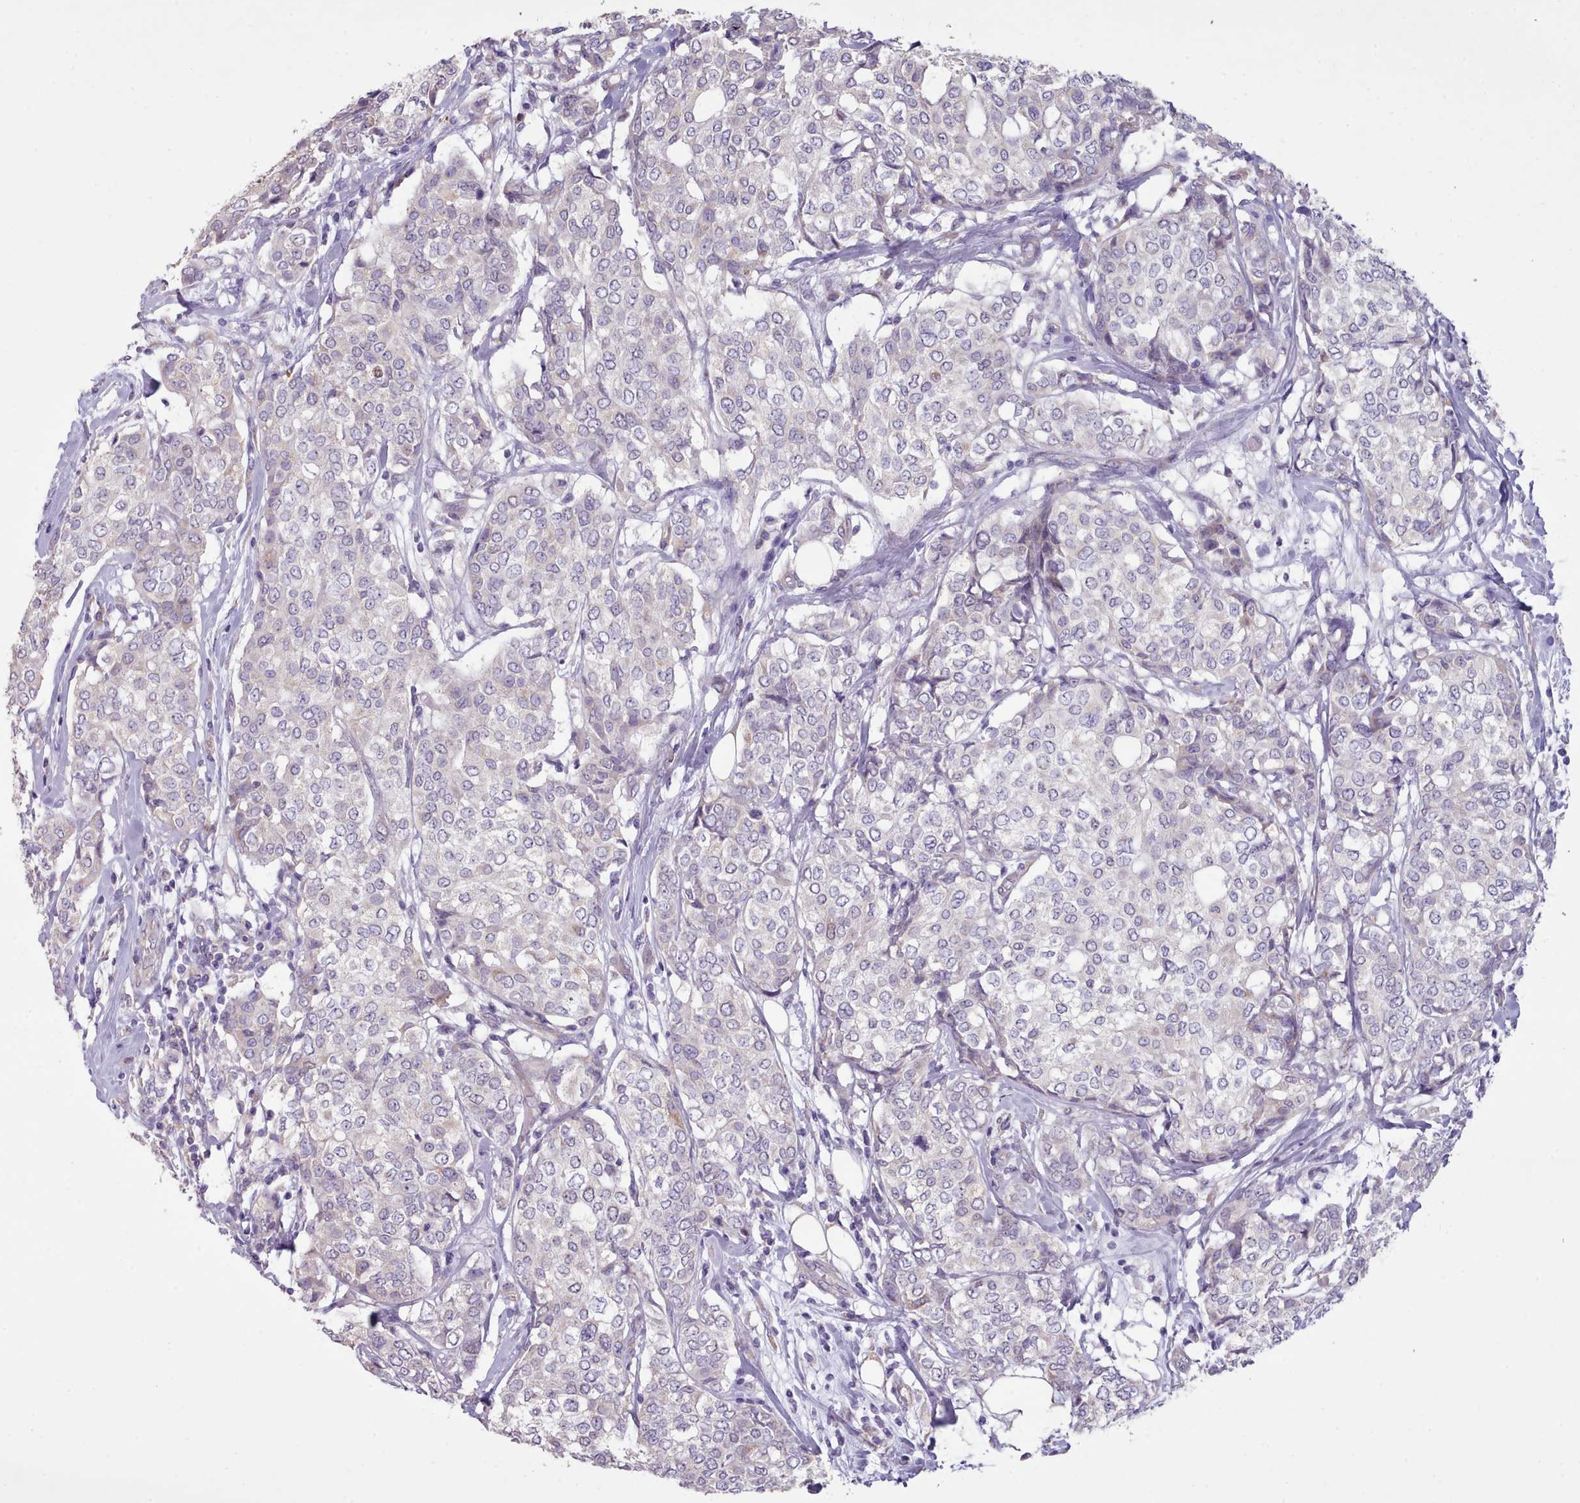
{"staining": {"intensity": "negative", "quantity": "none", "location": "none"}, "tissue": "breast cancer", "cell_type": "Tumor cells", "image_type": "cancer", "snomed": [{"axis": "morphology", "description": "Lobular carcinoma"}, {"axis": "topography", "description": "Breast"}], "caption": "Immunohistochemistry of human breast cancer (lobular carcinoma) displays no expression in tumor cells.", "gene": "DPF1", "patient": {"sex": "female", "age": 51}}